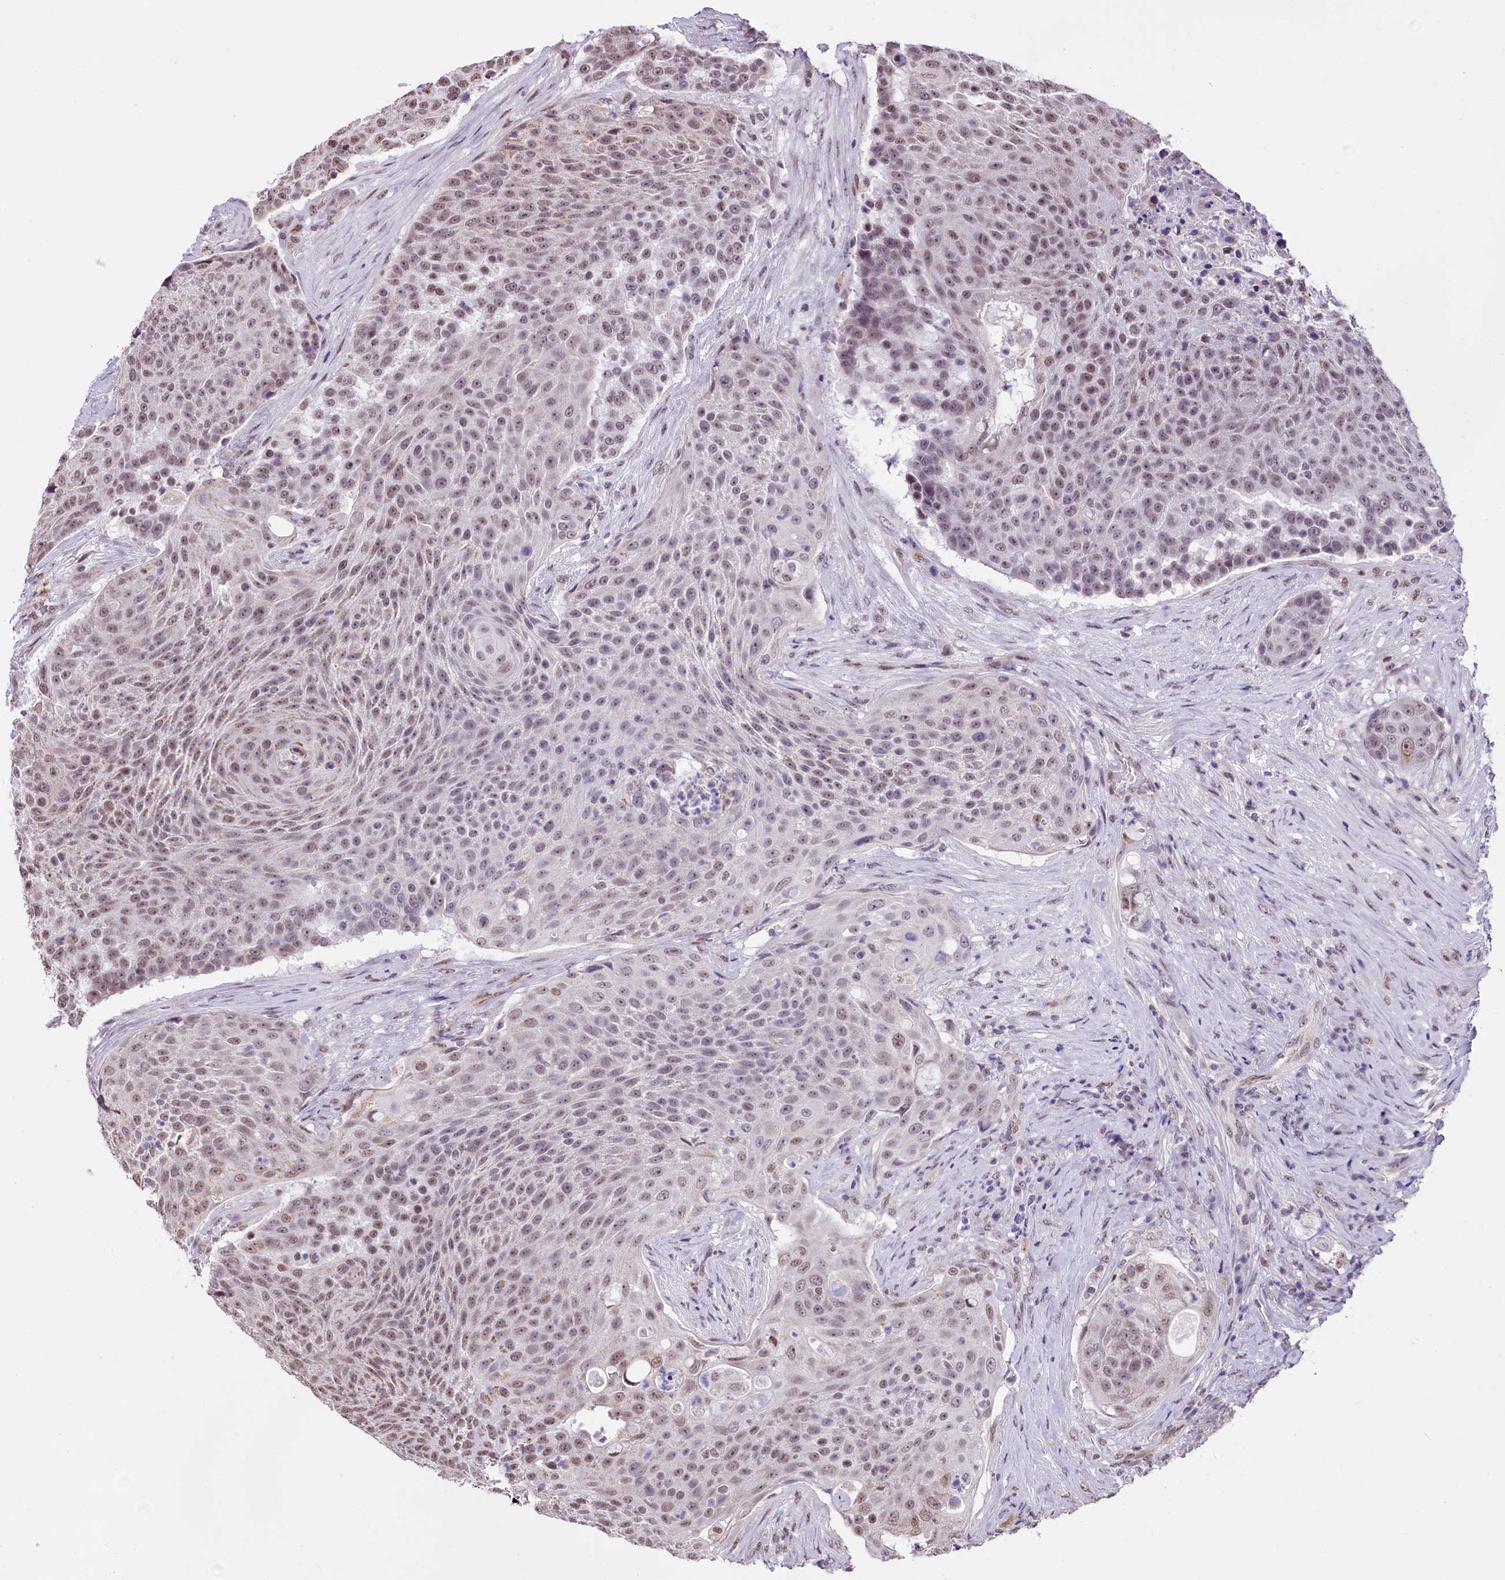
{"staining": {"intensity": "weak", "quantity": "25%-75%", "location": "nuclear"}, "tissue": "urothelial cancer", "cell_type": "Tumor cells", "image_type": "cancer", "snomed": [{"axis": "morphology", "description": "Urothelial carcinoma, High grade"}, {"axis": "topography", "description": "Urinary bladder"}], "caption": "High-power microscopy captured an IHC image of urothelial cancer, revealing weak nuclear expression in about 25%-75% of tumor cells. (Brightfield microscopy of DAB IHC at high magnification).", "gene": "MRPL54", "patient": {"sex": "female", "age": 63}}